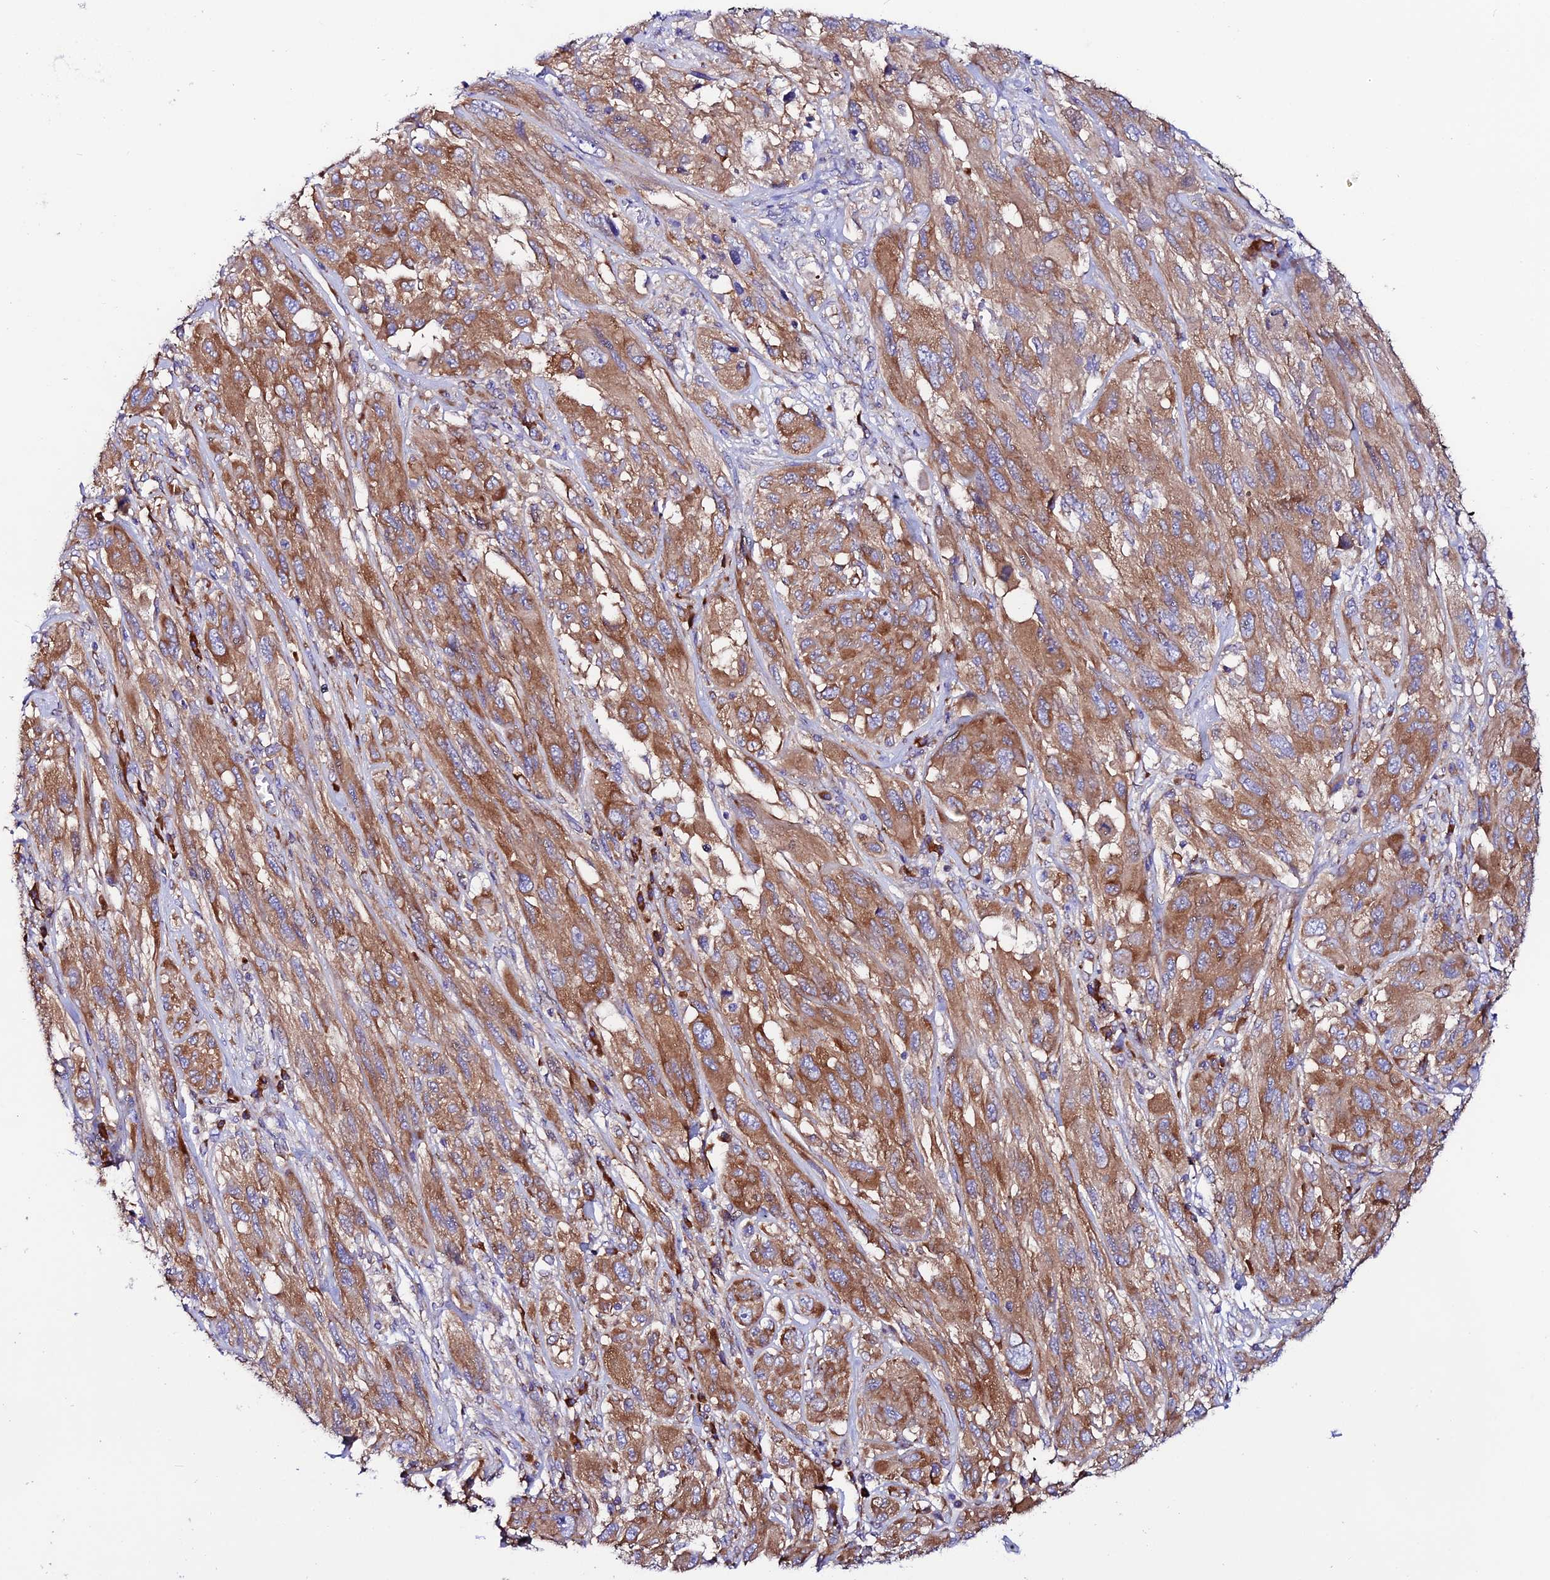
{"staining": {"intensity": "moderate", "quantity": ">75%", "location": "cytoplasmic/membranous"}, "tissue": "melanoma", "cell_type": "Tumor cells", "image_type": "cancer", "snomed": [{"axis": "morphology", "description": "Malignant melanoma, NOS"}, {"axis": "topography", "description": "Skin"}], "caption": "Malignant melanoma was stained to show a protein in brown. There is medium levels of moderate cytoplasmic/membranous positivity in approximately >75% of tumor cells.", "gene": "EEF1G", "patient": {"sex": "female", "age": 91}}